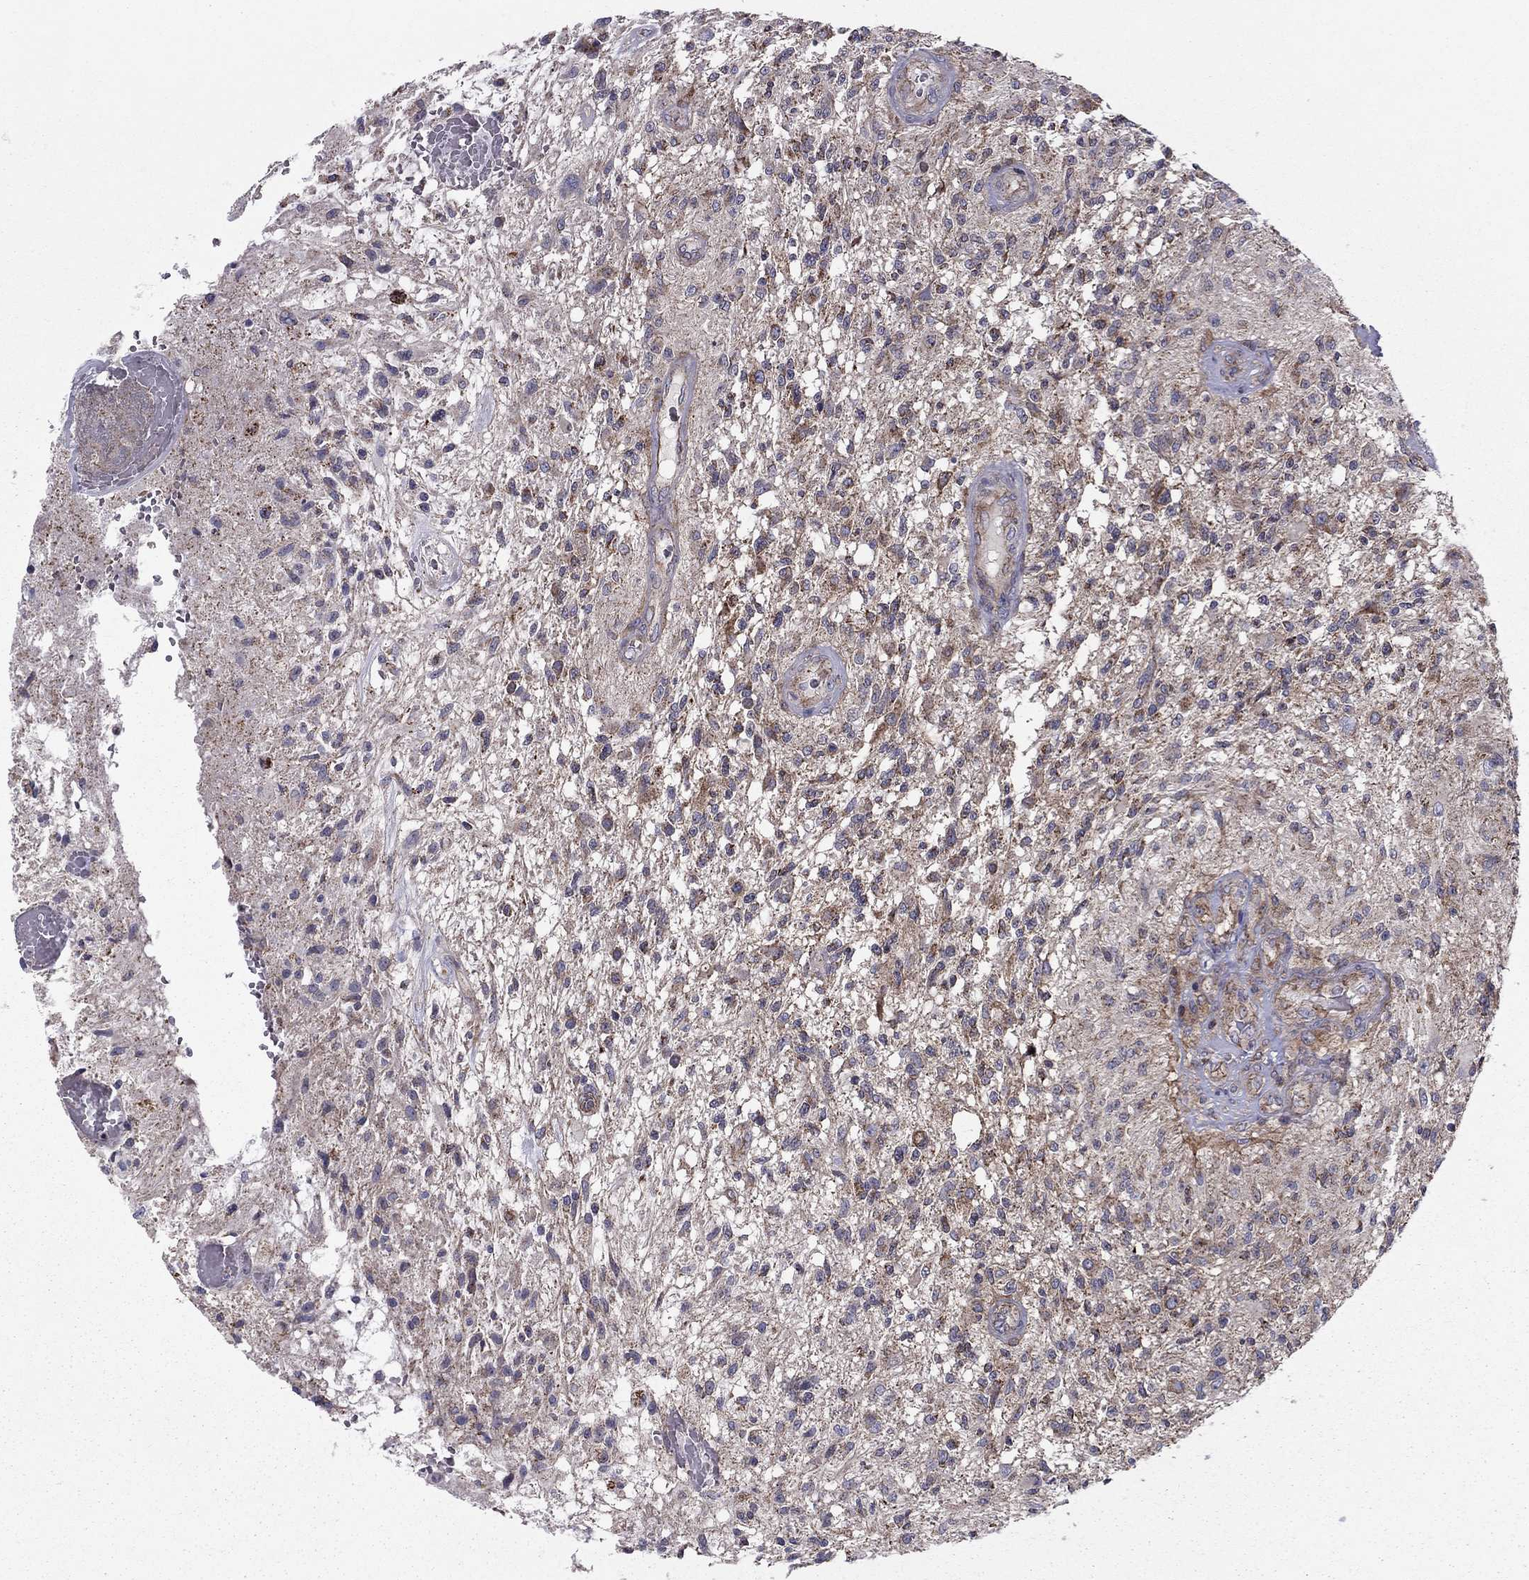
{"staining": {"intensity": "moderate", "quantity": "<25%", "location": "cytoplasmic/membranous"}, "tissue": "glioma", "cell_type": "Tumor cells", "image_type": "cancer", "snomed": [{"axis": "morphology", "description": "Glioma, malignant, High grade"}, {"axis": "topography", "description": "Brain"}], "caption": "Moderate cytoplasmic/membranous positivity is identified in approximately <25% of tumor cells in glioma.", "gene": "ALG6", "patient": {"sex": "male", "age": 56}}